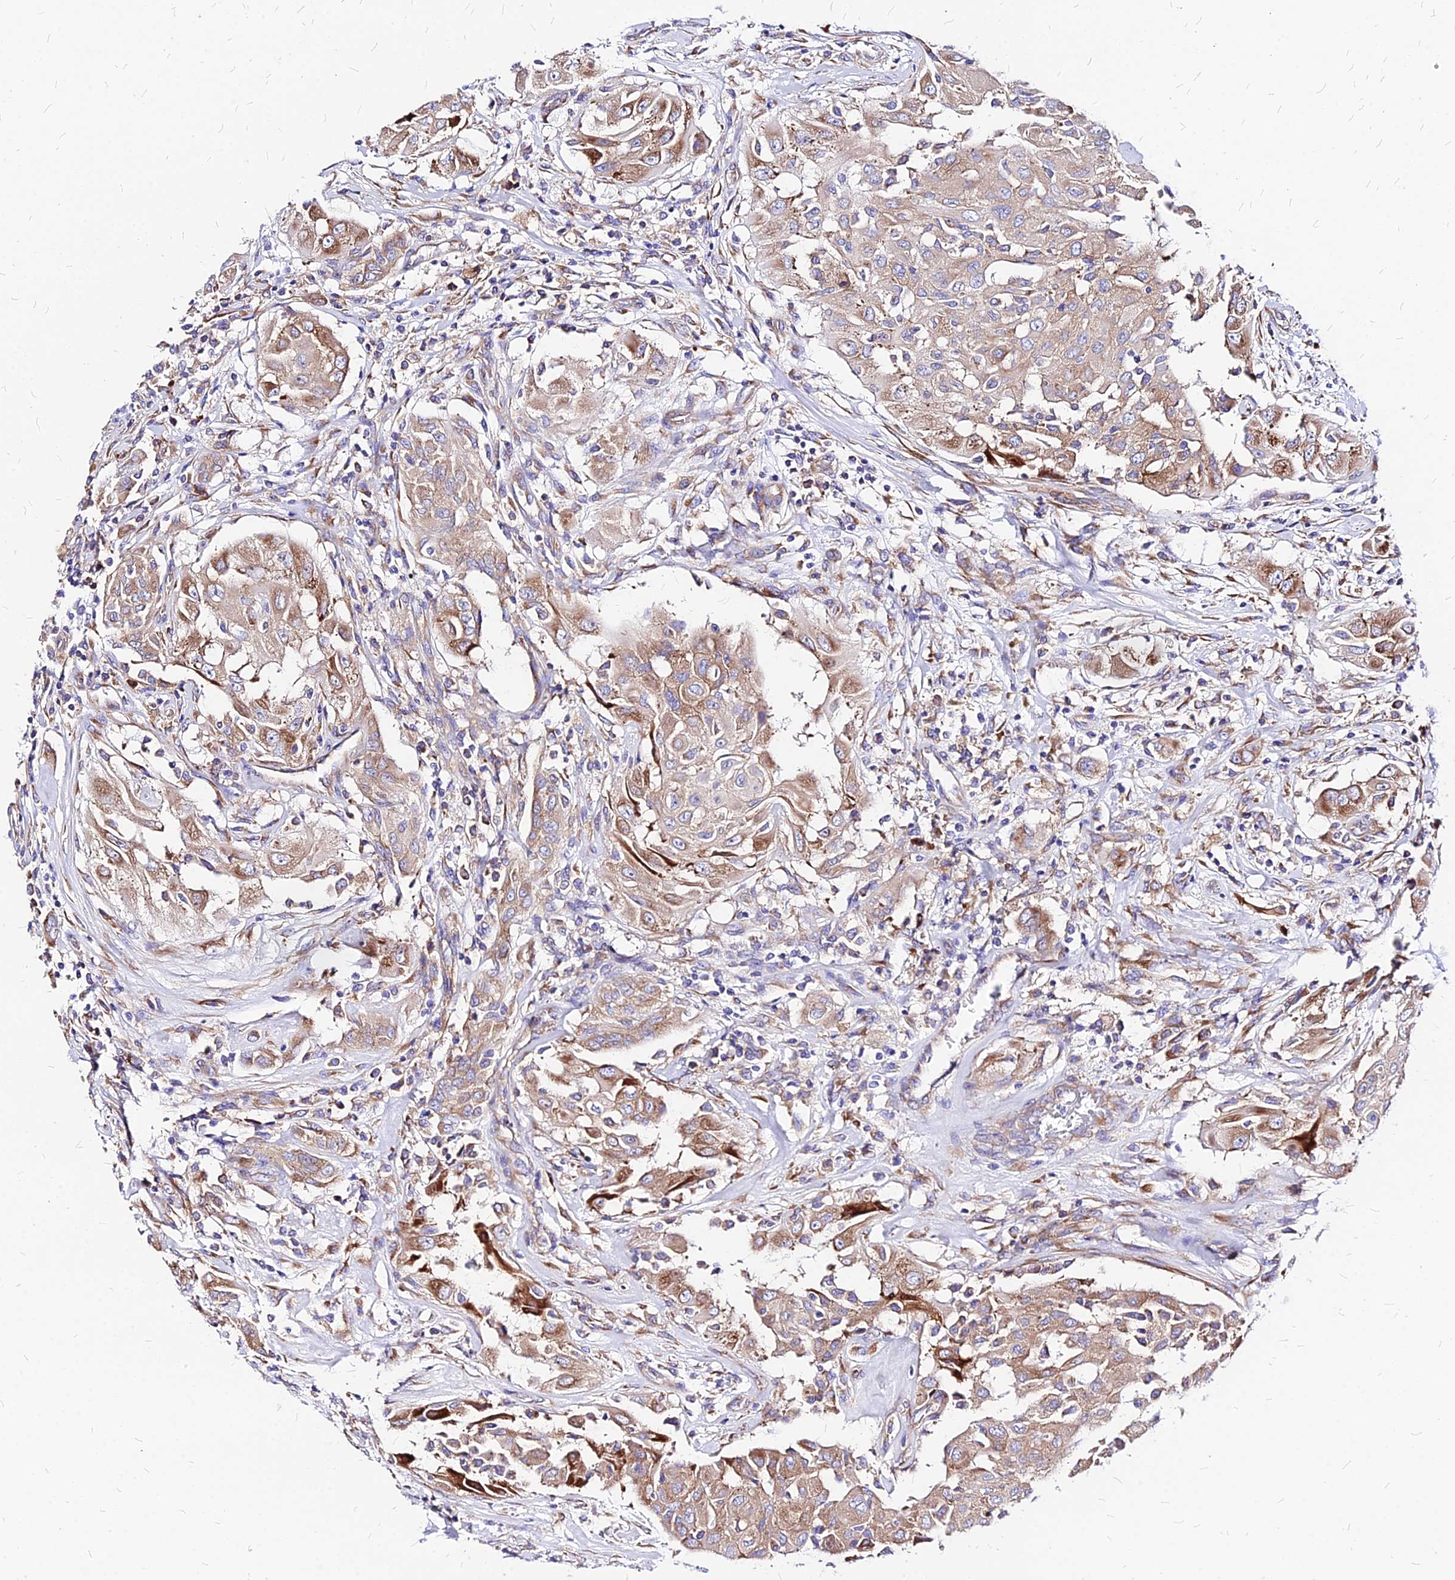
{"staining": {"intensity": "moderate", "quantity": ">75%", "location": "cytoplasmic/membranous"}, "tissue": "thyroid cancer", "cell_type": "Tumor cells", "image_type": "cancer", "snomed": [{"axis": "morphology", "description": "Papillary adenocarcinoma, NOS"}, {"axis": "topography", "description": "Thyroid gland"}], "caption": "An image showing moderate cytoplasmic/membranous staining in approximately >75% of tumor cells in thyroid papillary adenocarcinoma, as visualized by brown immunohistochemical staining.", "gene": "RPL19", "patient": {"sex": "female", "age": 59}}